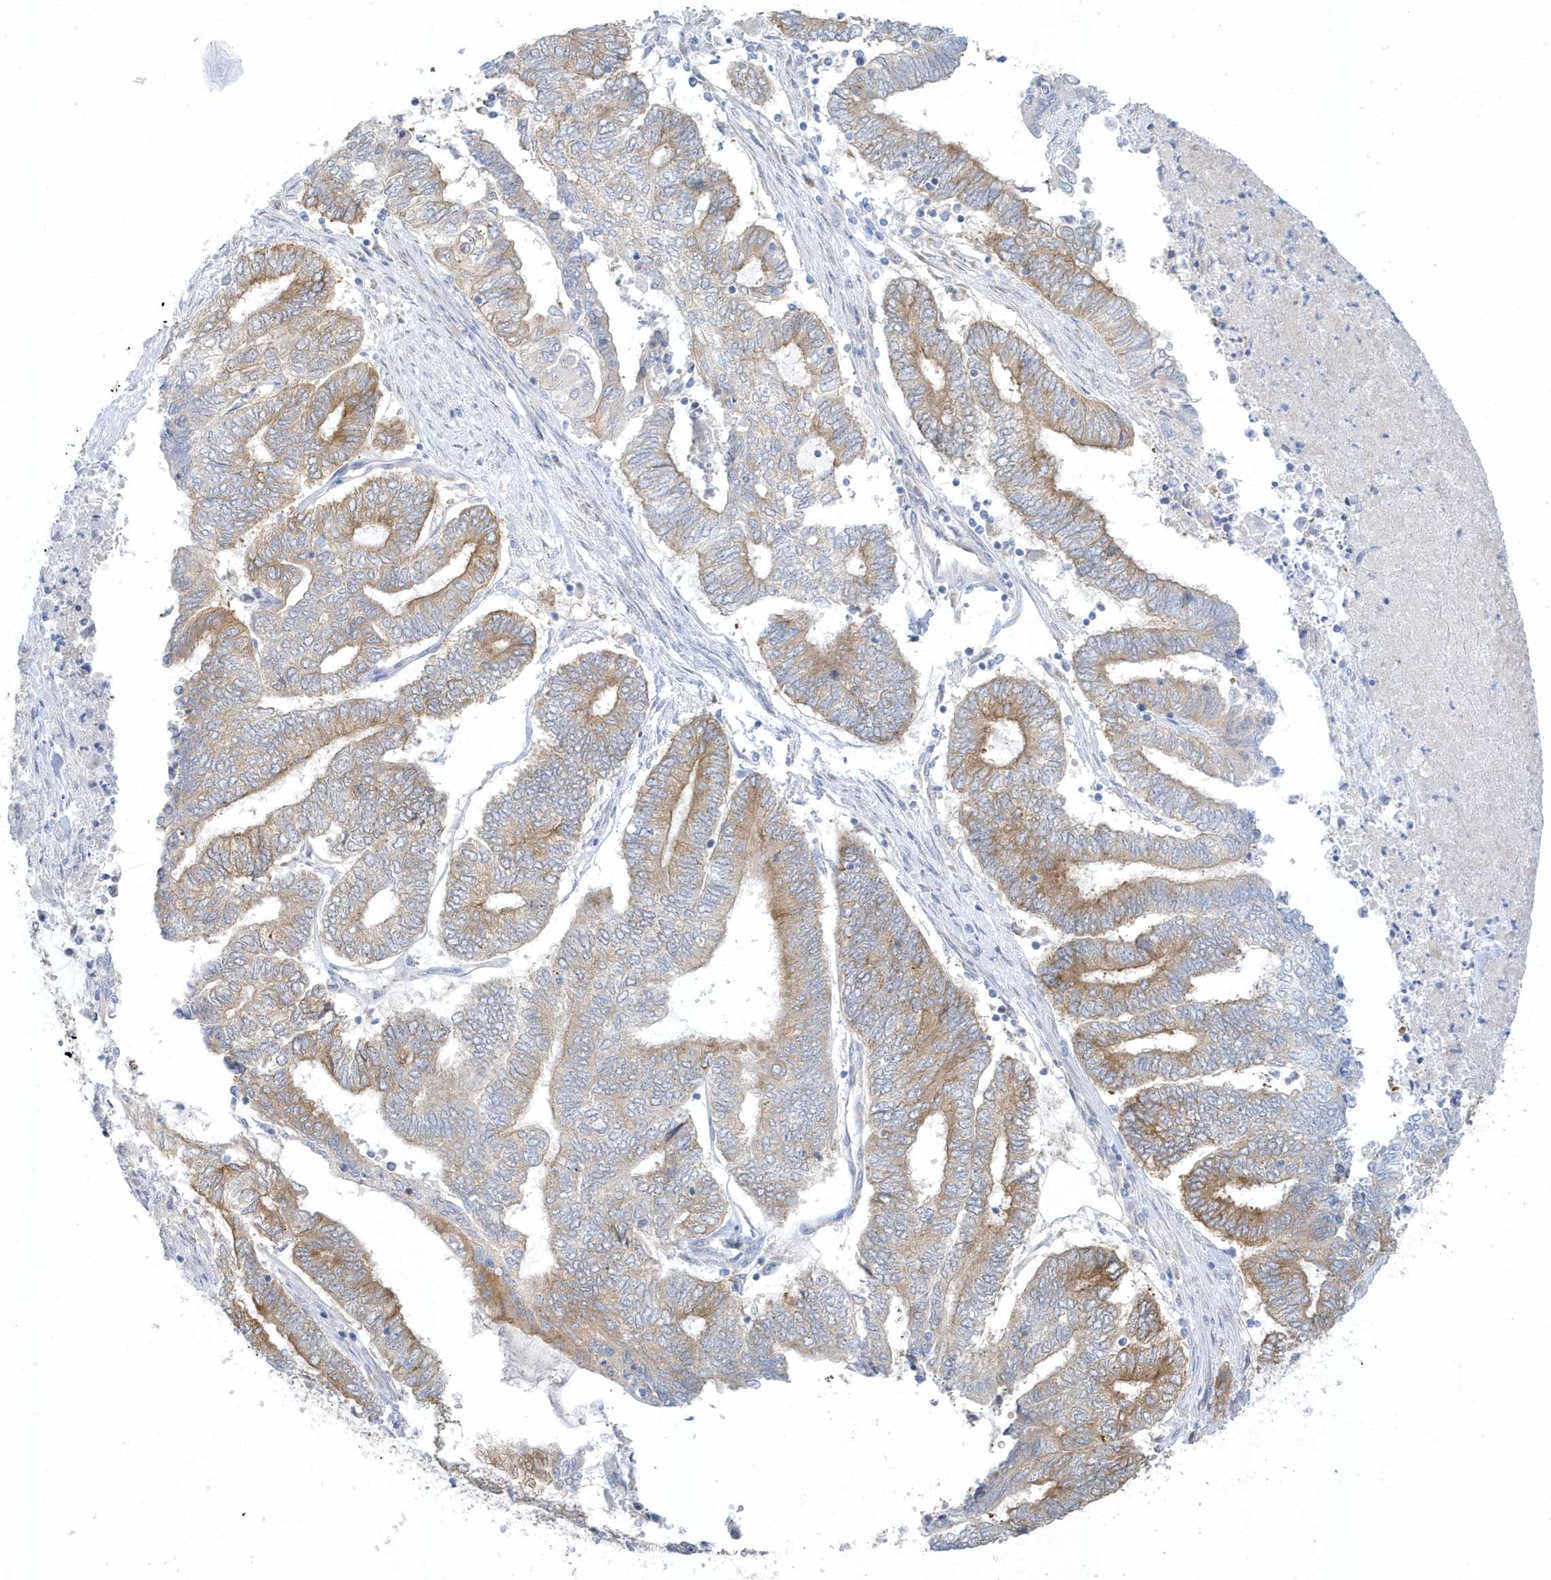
{"staining": {"intensity": "moderate", "quantity": "25%-75%", "location": "cytoplasmic/membranous"}, "tissue": "endometrial cancer", "cell_type": "Tumor cells", "image_type": "cancer", "snomed": [{"axis": "morphology", "description": "Adenocarcinoma, NOS"}, {"axis": "topography", "description": "Uterus"}, {"axis": "topography", "description": "Endometrium"}], "caption": "A brown stain labels moderate cytoplasmic/membranous staining of a protein in endometrial cancer (adenocarcinoma) tumor cells. The staining was performed using DAB (3,3'-diaminobenzidine), with brown indicating positive protein expression. Nuclei are stained blue with hematoxylin.", "gene": "SCN3A", "patient": {"sex": "female", "age": 70}}